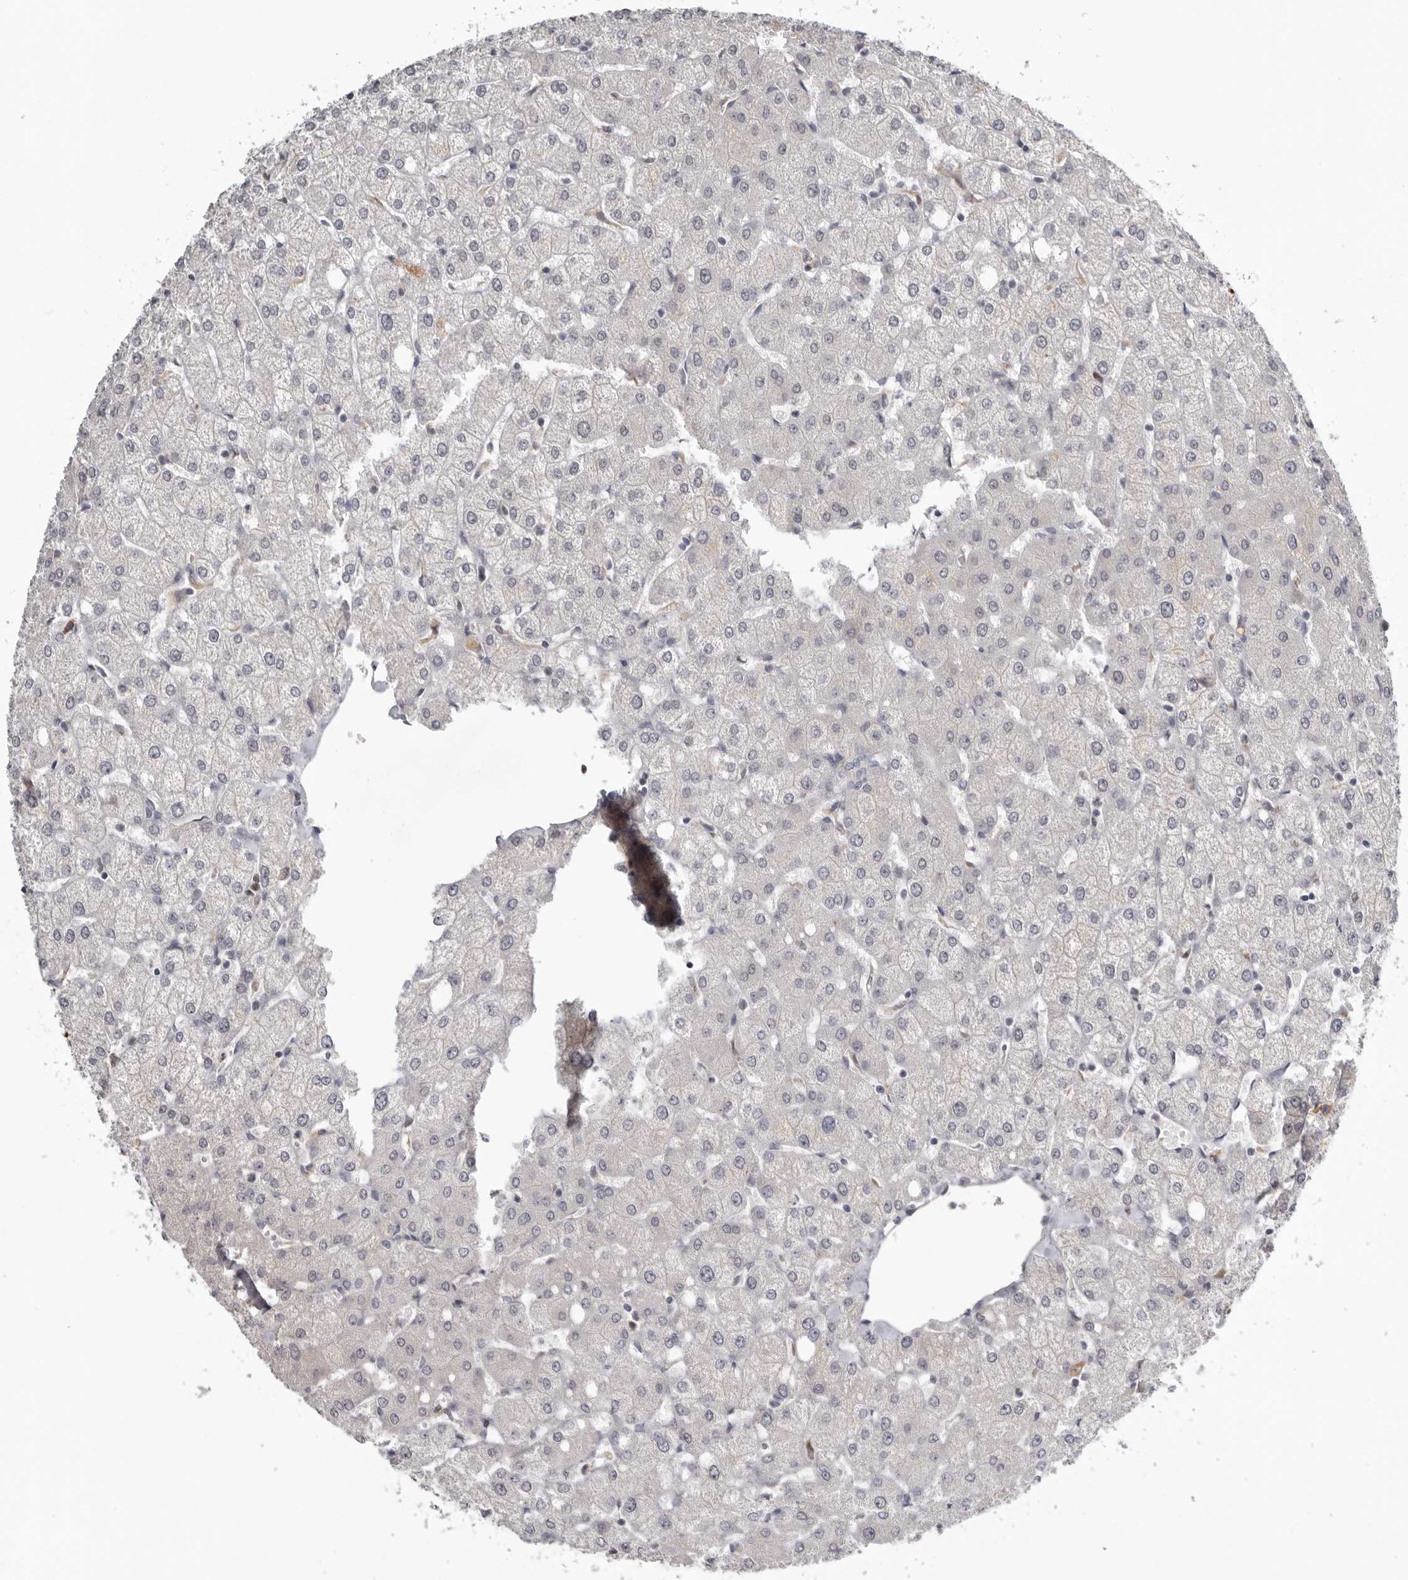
{"staining": {"intensity": "negative", "quantity": "none", "location": "none"}, "tissue": "liver", "cell_type": "Cholangiocytes", "image_type": "normal", "snomed": [{"axis": "morphology", "description": "Normal tissue, NOS"}, {"axis": "topography", "description": "Liver"}], "caption": "Cholangiocytes are negative for brown protein staining in normal liver.", "gene": "CDCA8", "patient": {"sex": "female", "age": 54}}